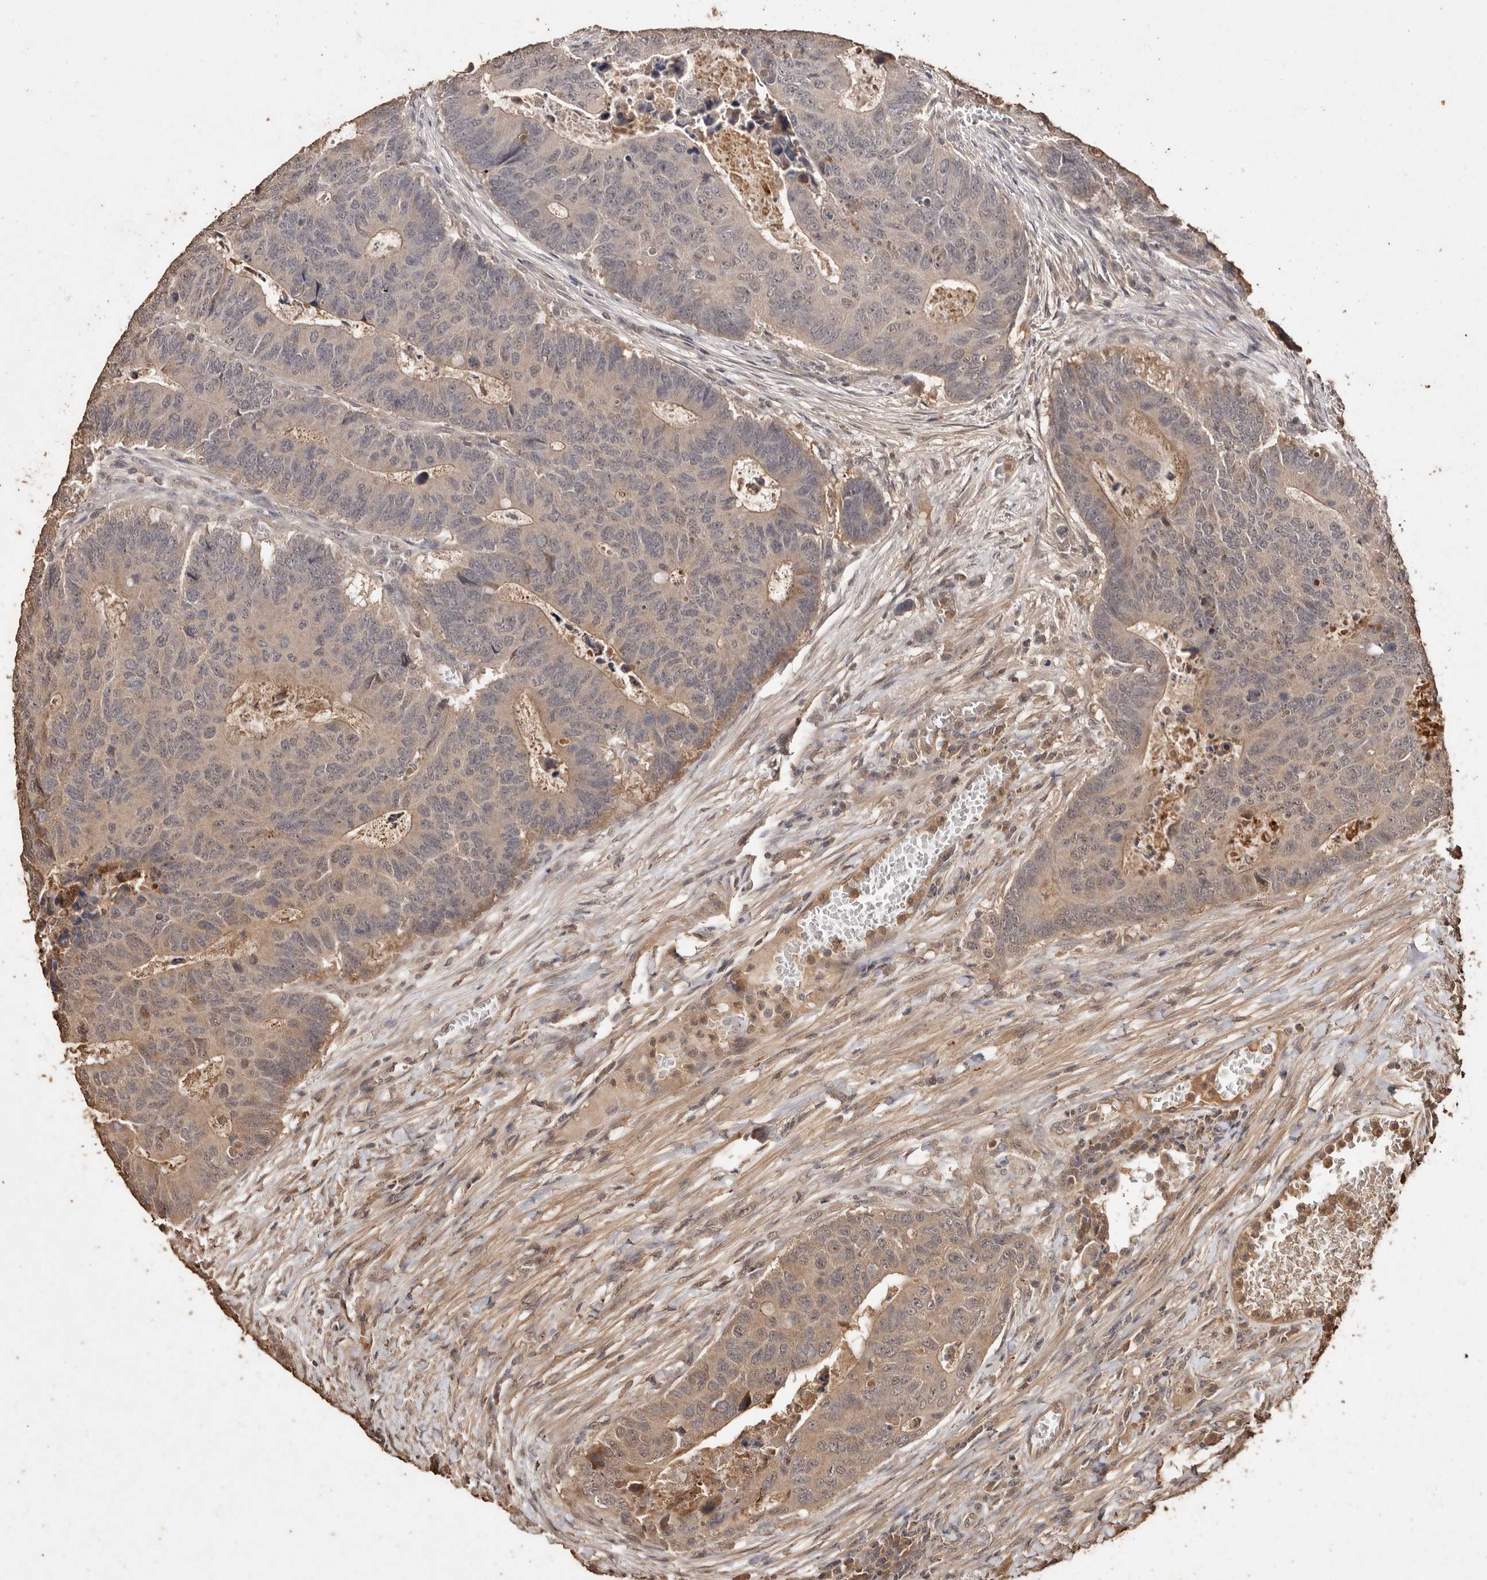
{"staining": {"intensity": "weak", "quantity": "25%-75%", "location": "cytoplasmic/membranous"}, "tissue": "colorectal cancer", "cell_type": "Tumor cells", "image_type": "cancer", "snomed": [{"axis": "morphology", "description": "Adenocarcinoma, NOS"}, {"axis": "topography", "description": "Colon"}], "caption": "An immunohistochemistry photomicrograph of tumor tissue is shown. Protein staining in brown highlights weak cytoplasmic/membranous positivity in colorectal cancer within tumor cells.", "gene": "PKDCC", "patient": {"sex": "male", "age": 87}}